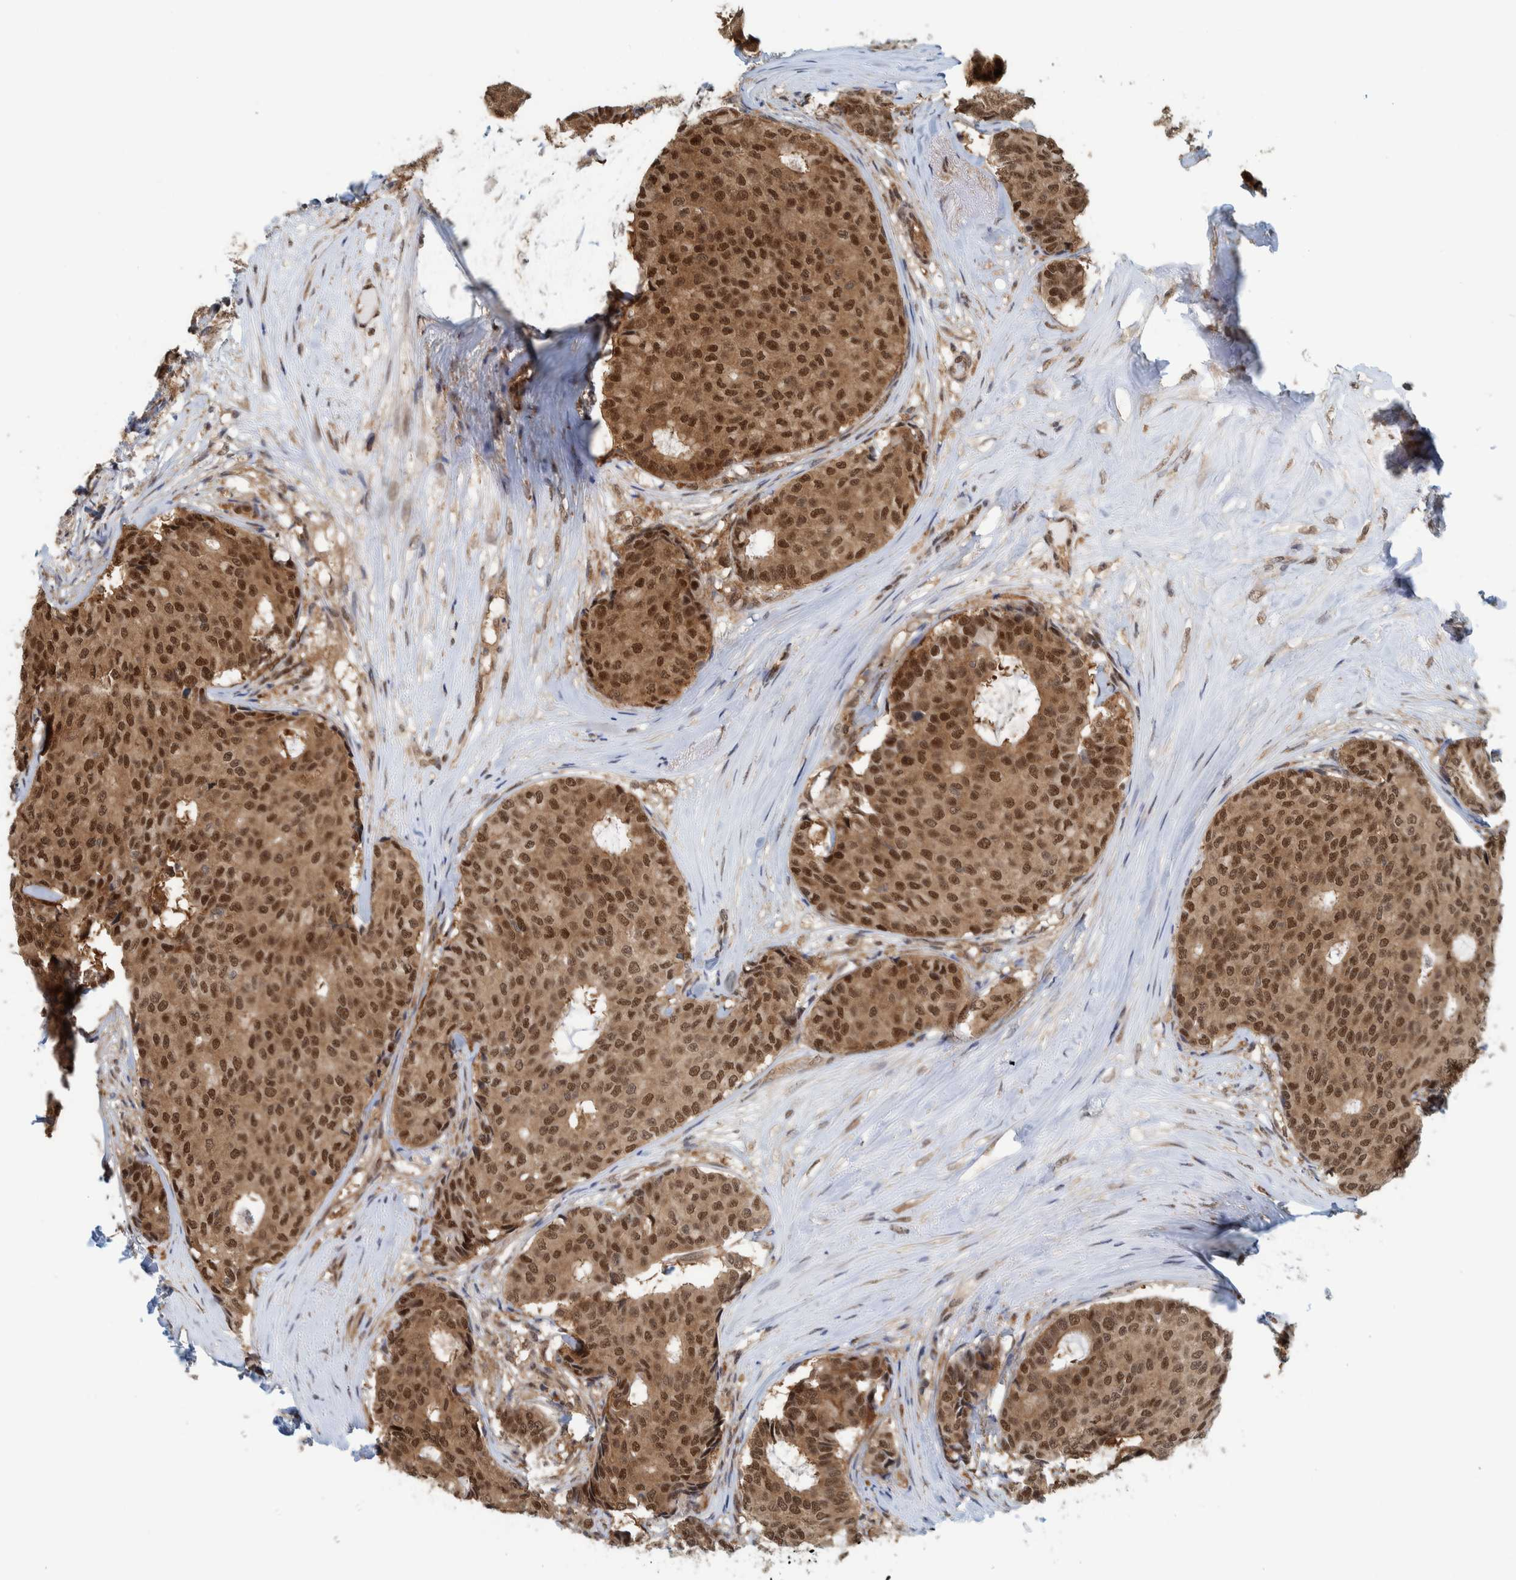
{"staining": {"intensity": "moderate", "quantity": ">75%", "location": "cytoplasmic/membranous,nuclear"}, "tissue": "breast cancer", "cell_type": "Tumor cells", "image_type": "cancer", "snomed": [{"axis": "morphology", "description": "Duct carcinoma"}, {"axis": "topography", "description": "Breast"}], "caption": "Human infiltrating ductal carcinoma (breast) stained for a protein (brown) reveals moderate cytoplasmic/membranous and nuclear positive positivity in approximately >75% of tumor cells.", "gene": "COPS3", "patient": {"sex": "female", "age": 75}}